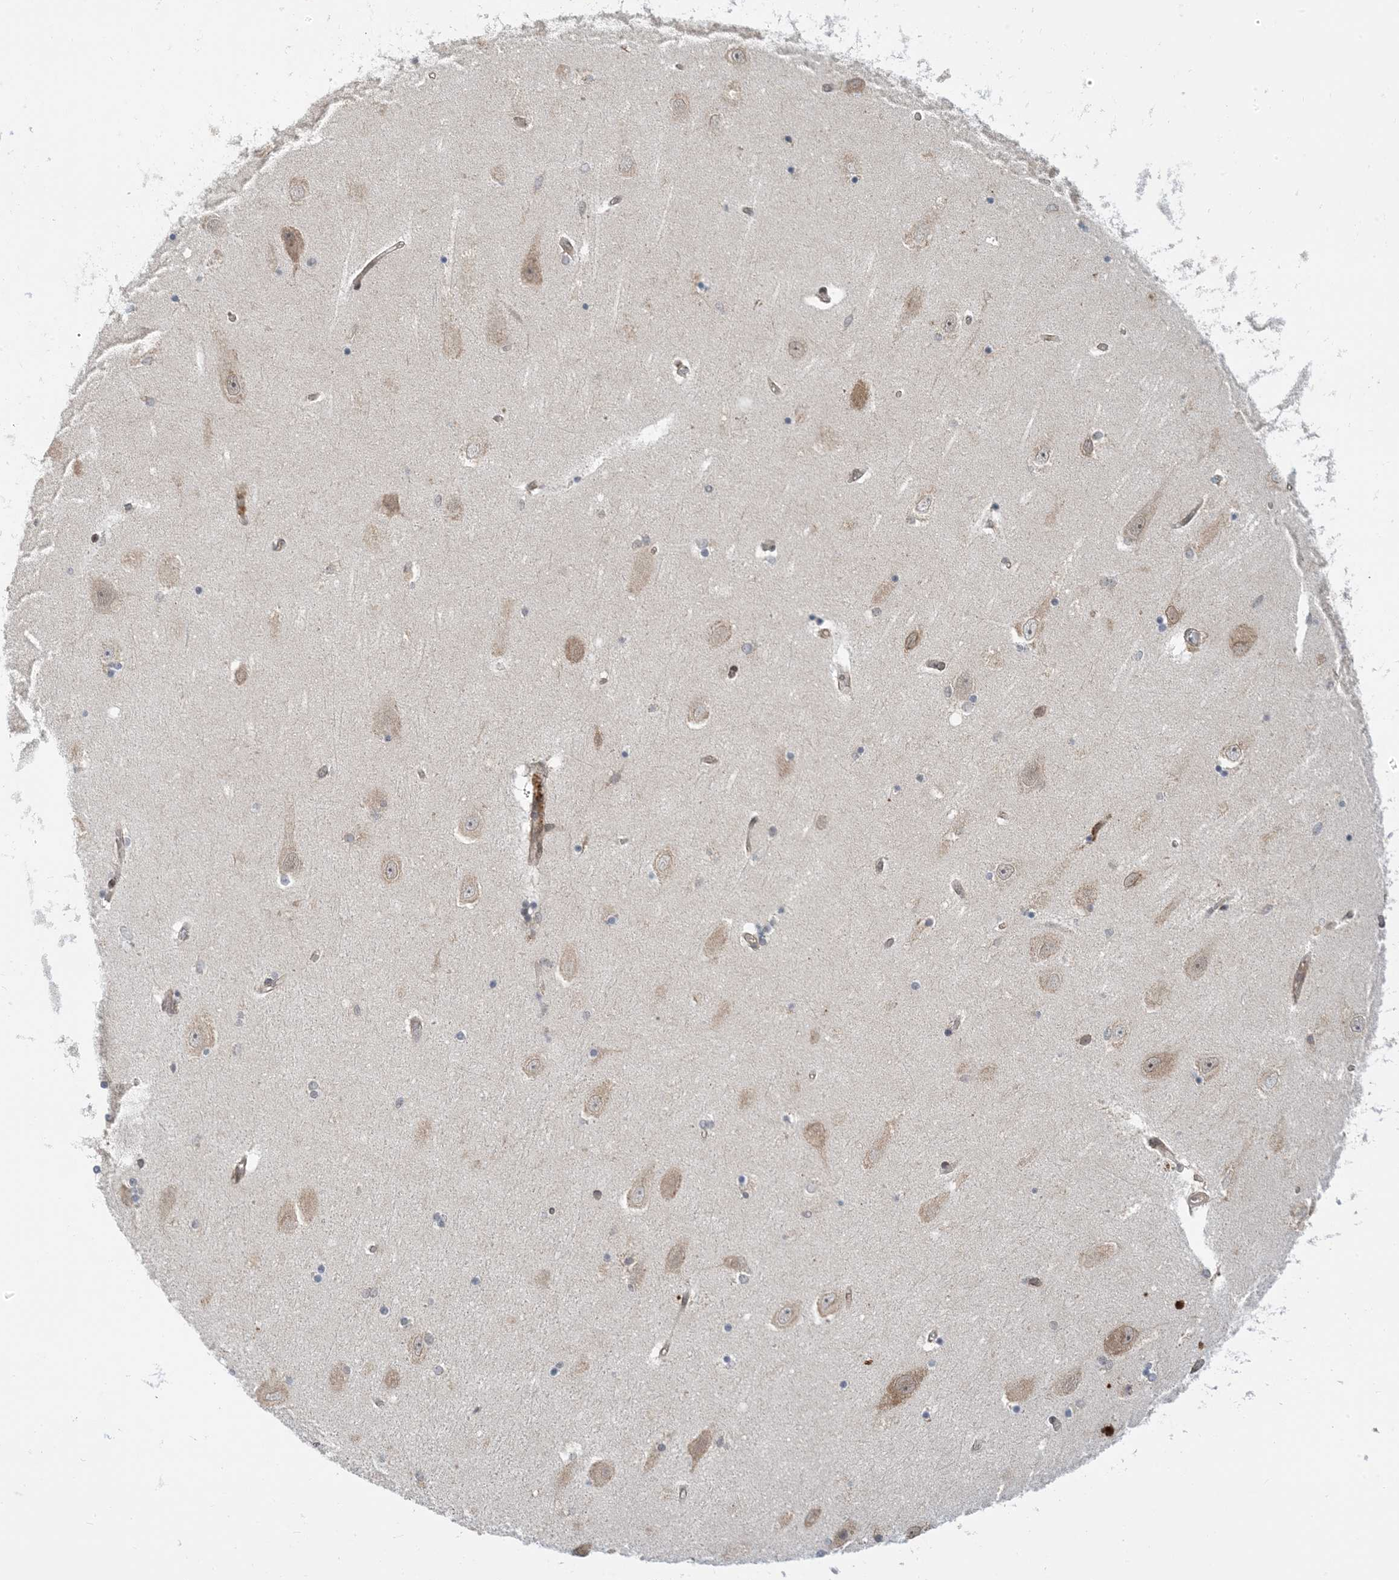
{"staining": {"intensity": "weak", "quantity": "<25%", "location": "cytoplasmic/membranous"}, "tissue": "hippocampus", "cell_type": "Glial cells", "image_type": "normal", "snomed": [{"axis": "morphology", "description": "Normal tissue, NOS"}, {"axis": "topography", "description": "Hippocampus"}], "caption": "Immunohistochemistry (IHC) micrograph of benign hippocampus: hippocampus stained with DAB demonstrates no significant protein staining in glial cells. (Brightfield microscopy of DAB IHC at high magnification).", "gene": "METTL21A", "patient": {"sex": "female", "age": 54}}